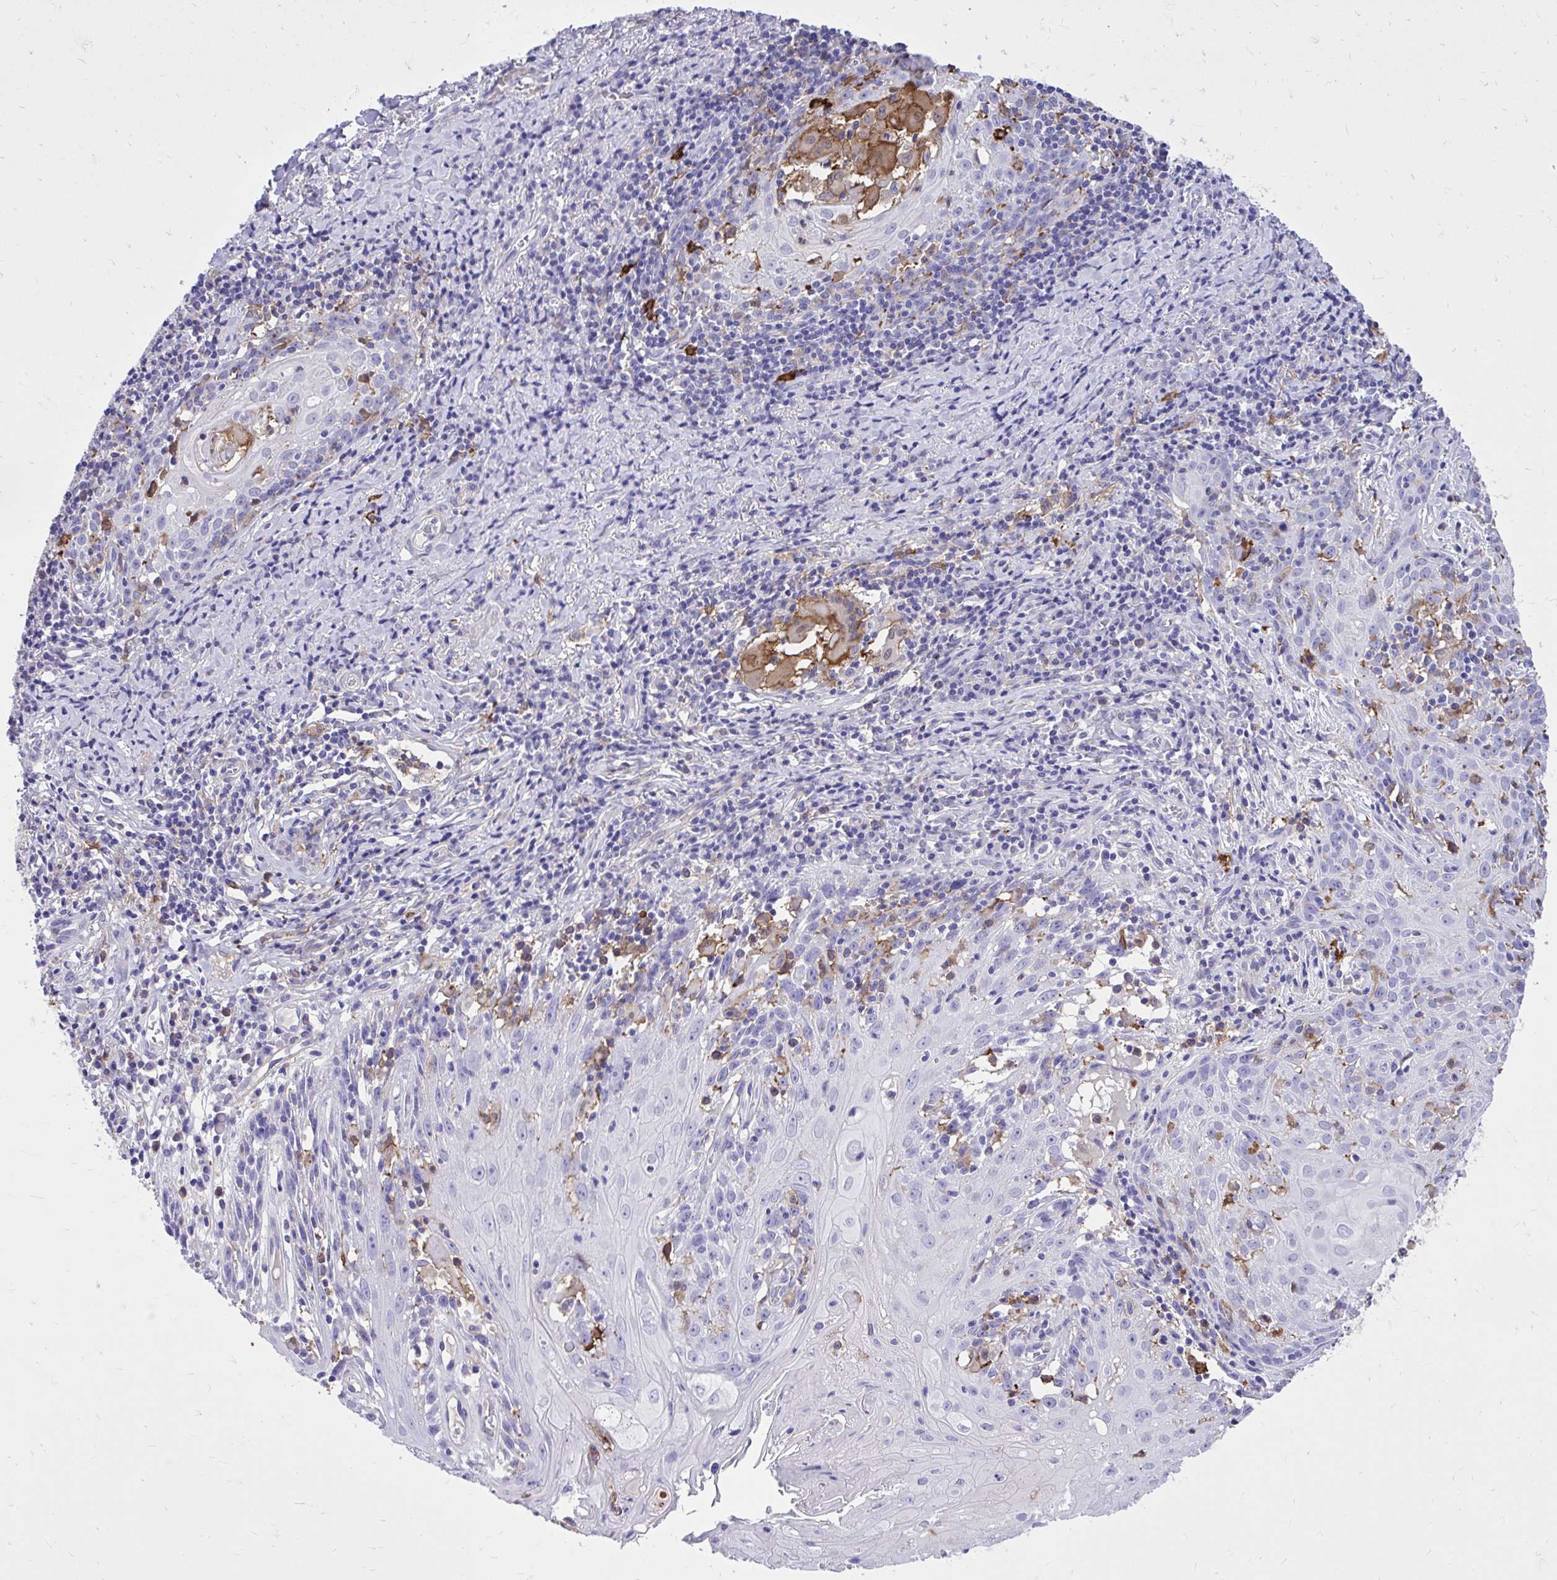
{"staining": {"intensity": "negative", "quantity": "none", "location": "none"}, "tissue": "skin cancer", "cell_type": "Tumor cells", "image_type": "cancer", "snomed": [{"axis": "morphology", "description": "Squamous cell carcinoma, NOS"}, {"axis": "topography", "description": "Skin"}, {"axis": "topography", "description": "Vulva"}], "caption": "High power microscopy micrograph of an immunohistochemistry micrograph of skin cancer (squamous cell carcinoma), revealing no significant expression in tumor cells.", "gene": "TLR7", "patient": {"sex": "female", "age": 76}}